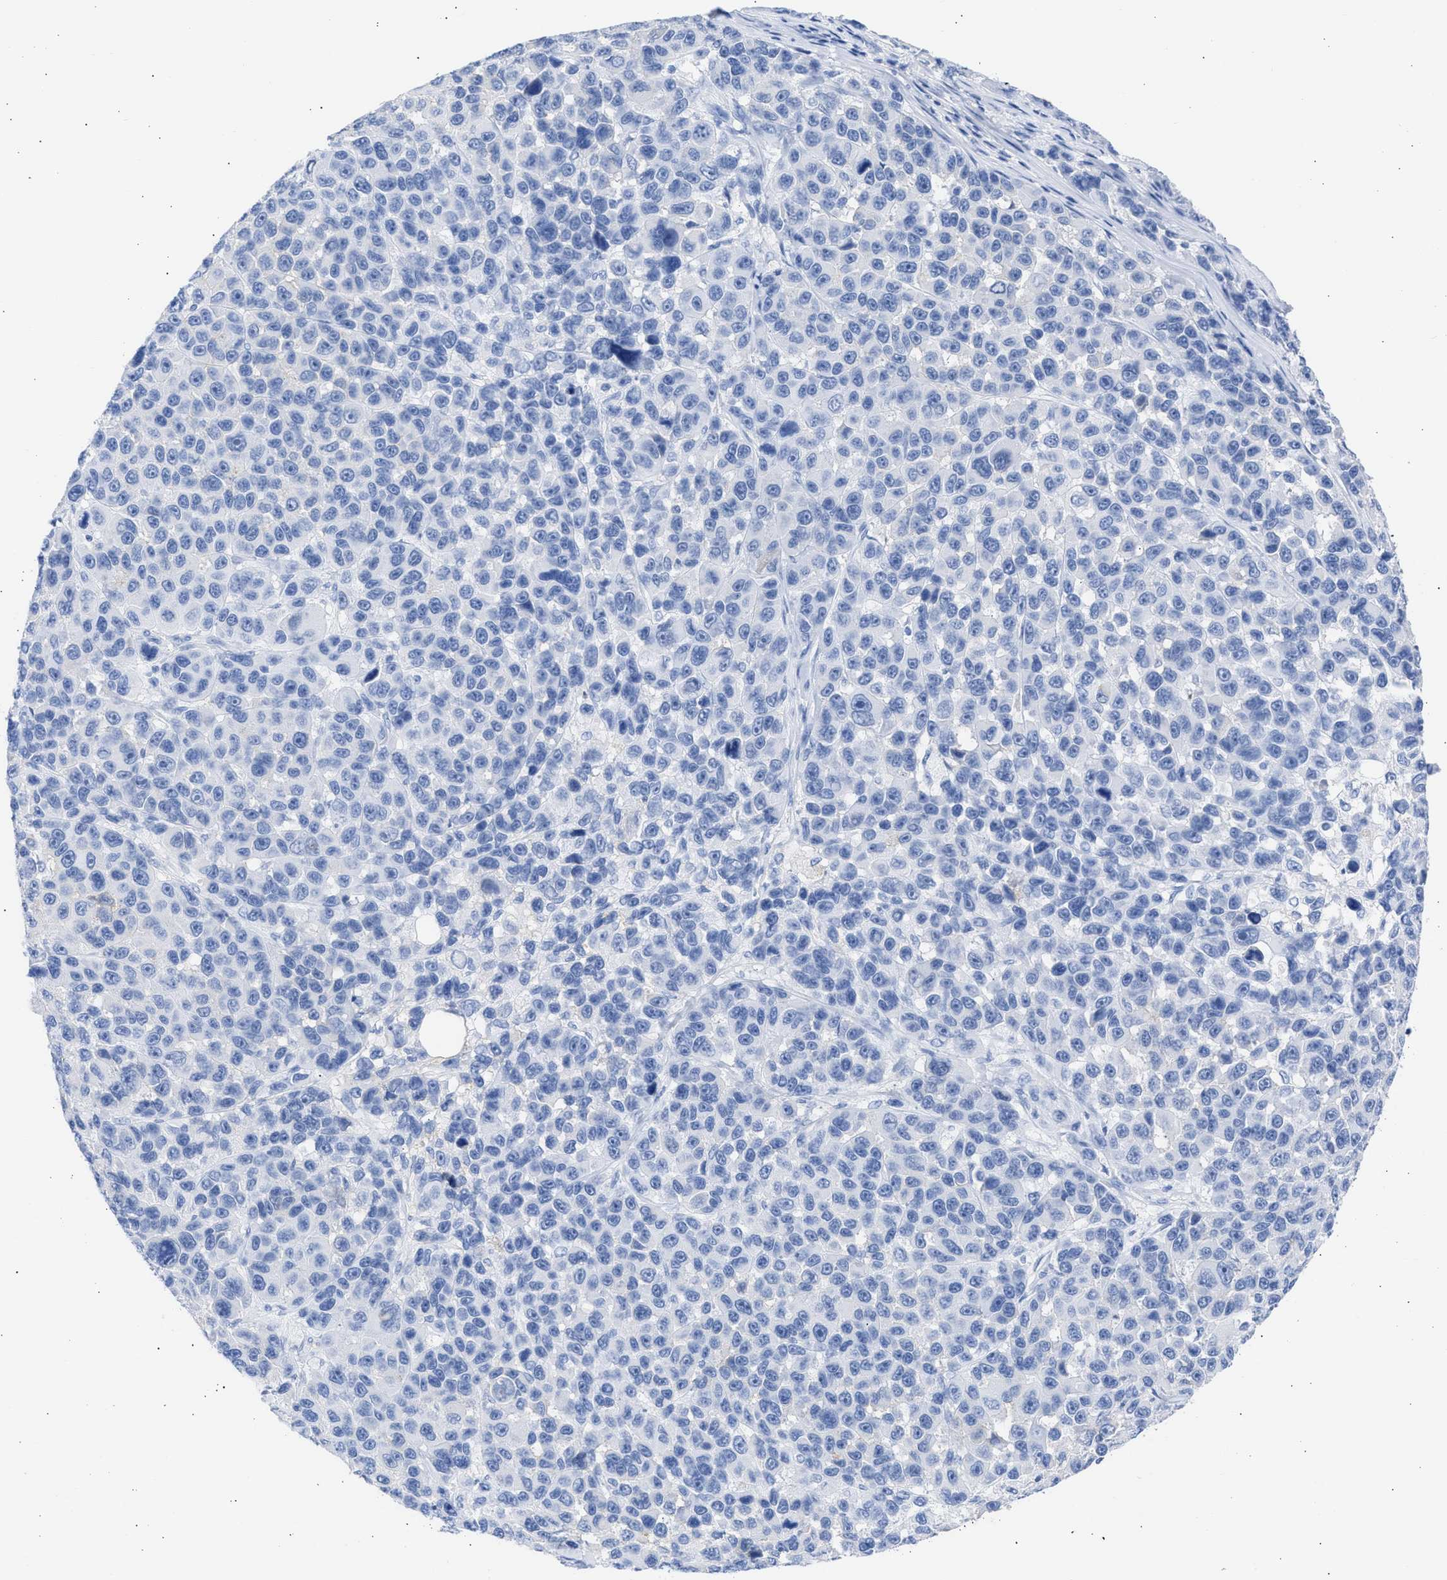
{"staining": {"intensity": "negative", "quantity": "none", "location": "none"}, "tissue": "melanoma", "cell_type": "Tumor cells", "image_type": "cancer", "snomed": [{"axis": "morphology", "description": "Malignant melanoma, NOS"}, {"axis": "topography", "description": "Skin"}], "caption": "This is an IHC histopathology image of melanoma. There is no expression in tumor cells.", "gene": "RSPH1", "patient": {"sex": "male", "age": 53}}